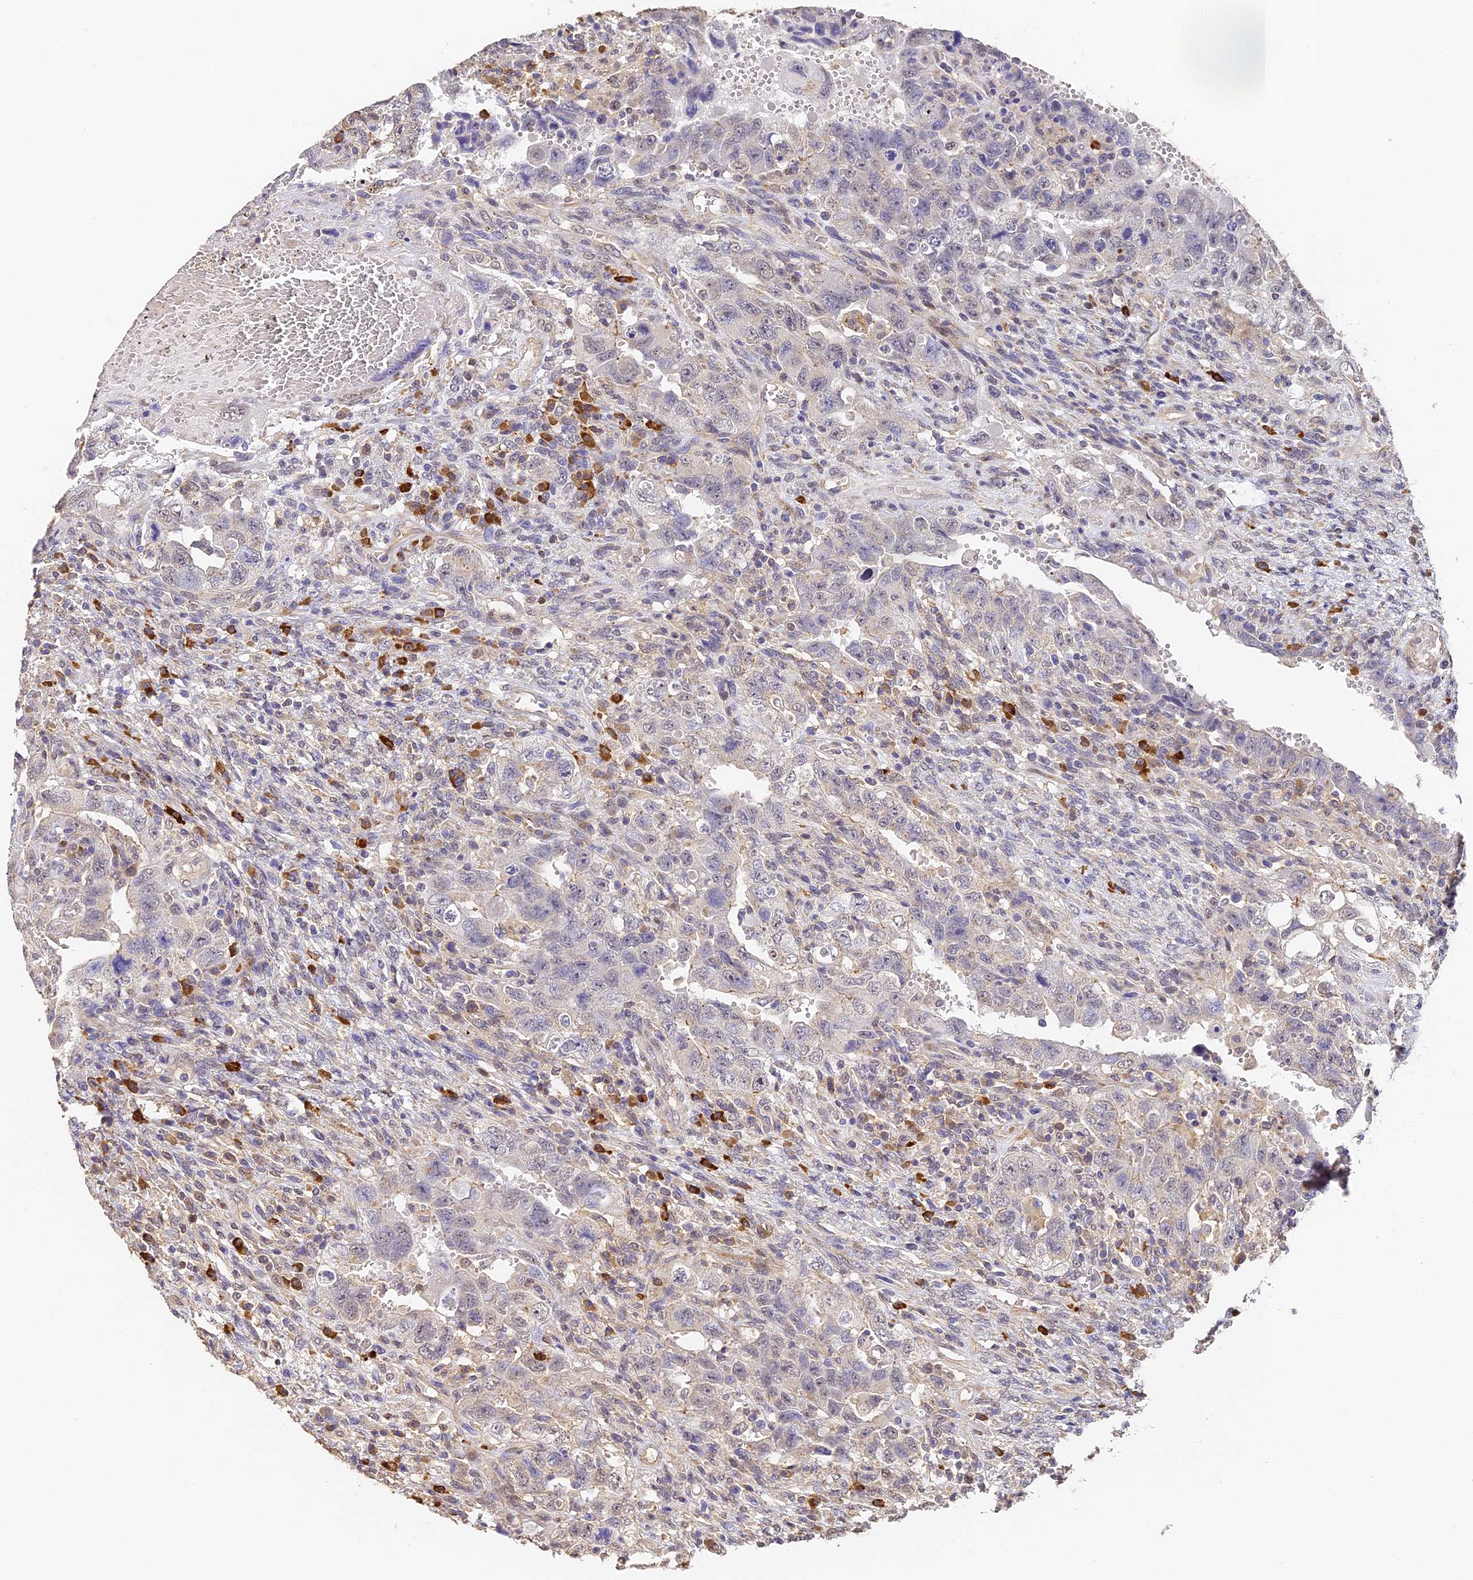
{"staining": {"intensity": "negative", "quantity": "none", "location": "none"}, "tissue": "testis cancer", "cell_type": "Tumor cells", "image_type": "cancer", "snomed": [{"axis": "morphology", "description": "Carcinoma, Embryonal, NOS"}, {"axis": "topography", "description": "Testis"}], "caption": "This is an immunohistochemistry image of testis cancer. There is no staining in tumor cells.", "gene": "SLC11A1", "patient": {"sex": "male", "age": 26}}